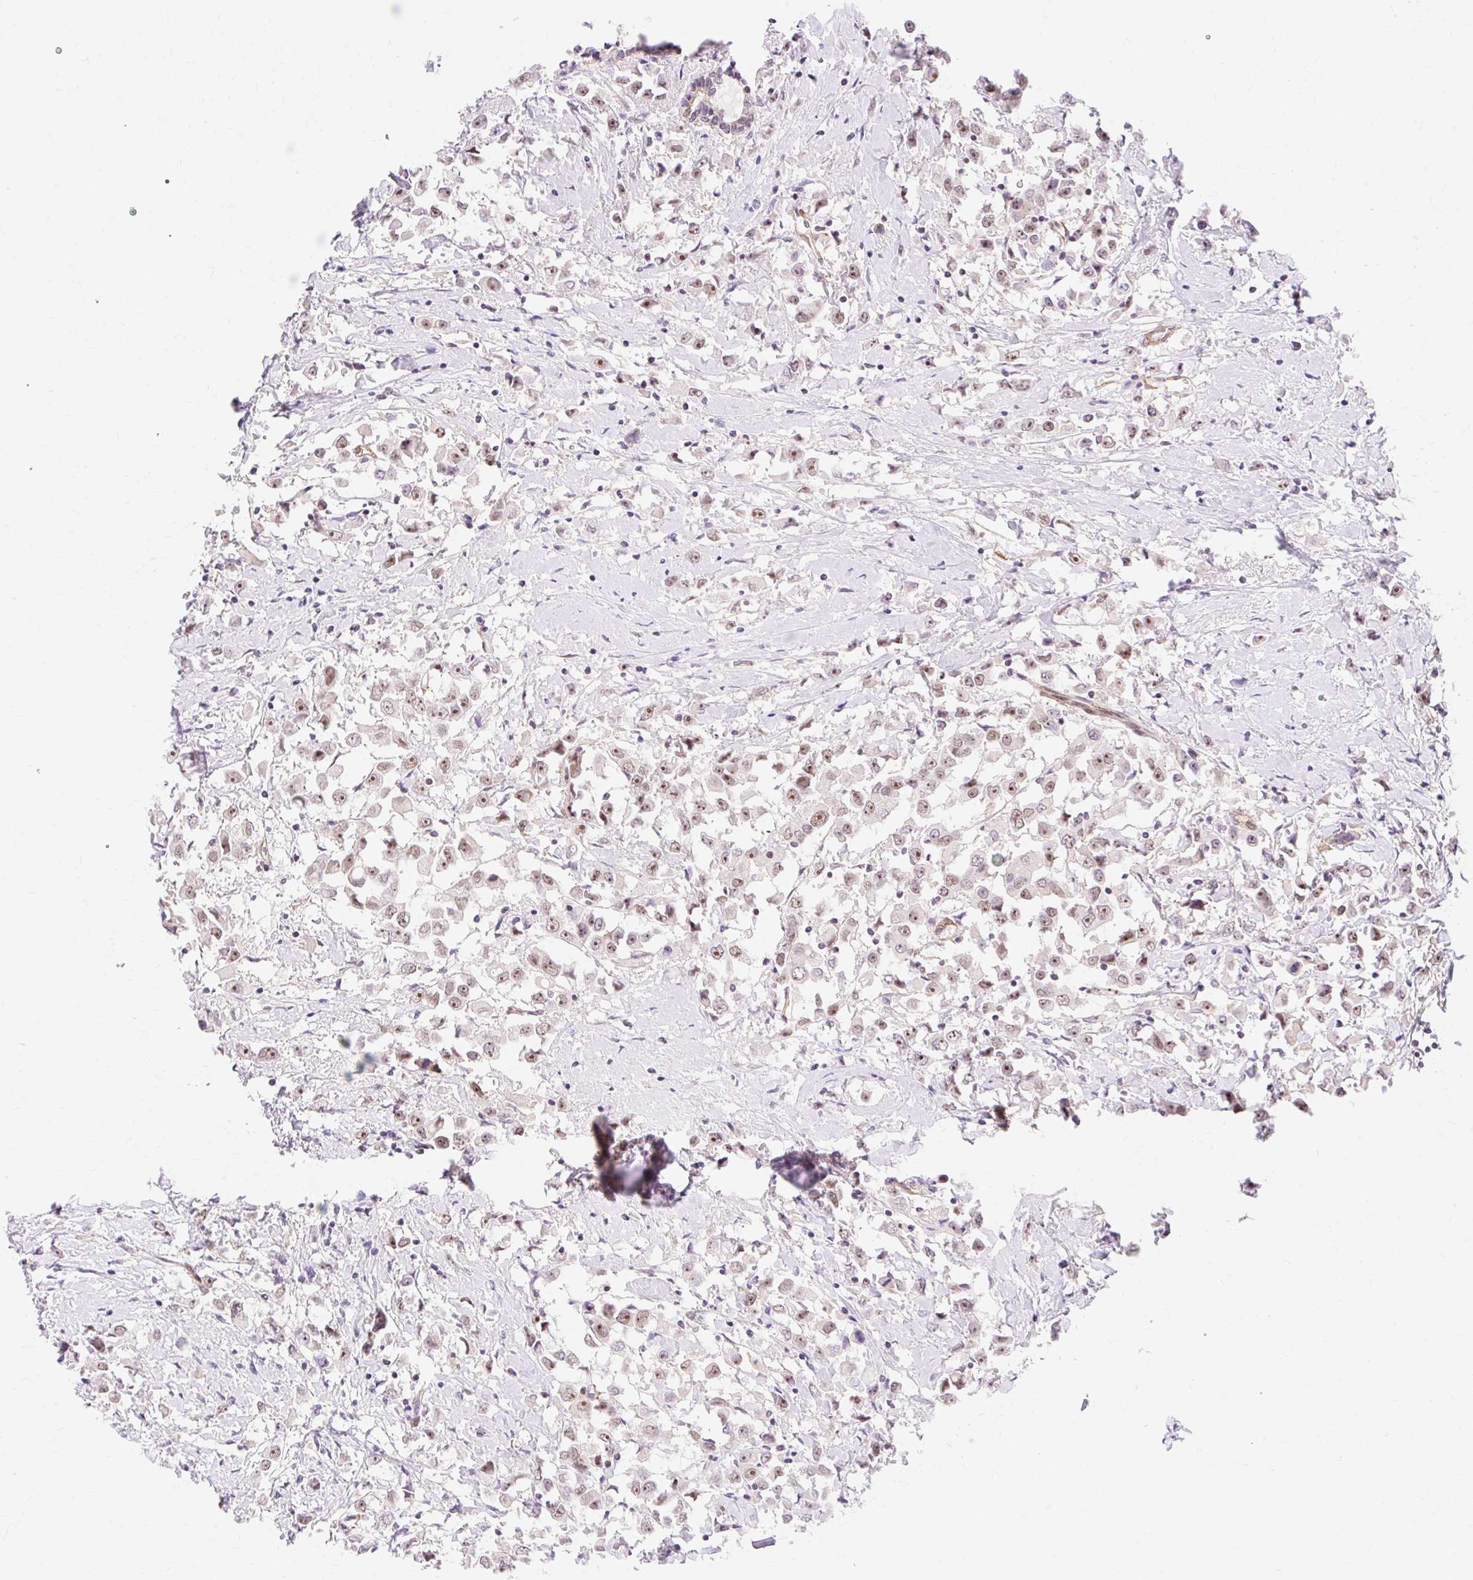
{"staining": {"intensity": "moderate", "quantity": ">75%", "location": "nuclear"}, "tissue": "breast cancer", "cell_type": "Tumor cells", "image_type": "cancer", "snomed": [{"axis": "morphology", "description": "Duct carcinoma"}, {"axis": "topography", "description": "Breast"}], "caption": "IHC (DAB (3,3'-diaminobenzidine)) staining of human breast cancer displays moderate nuclear protein expression in approximately >75% of tumor cells.", "gene": "OBP2A", "patient": {"sex": "female", "age": 61}}